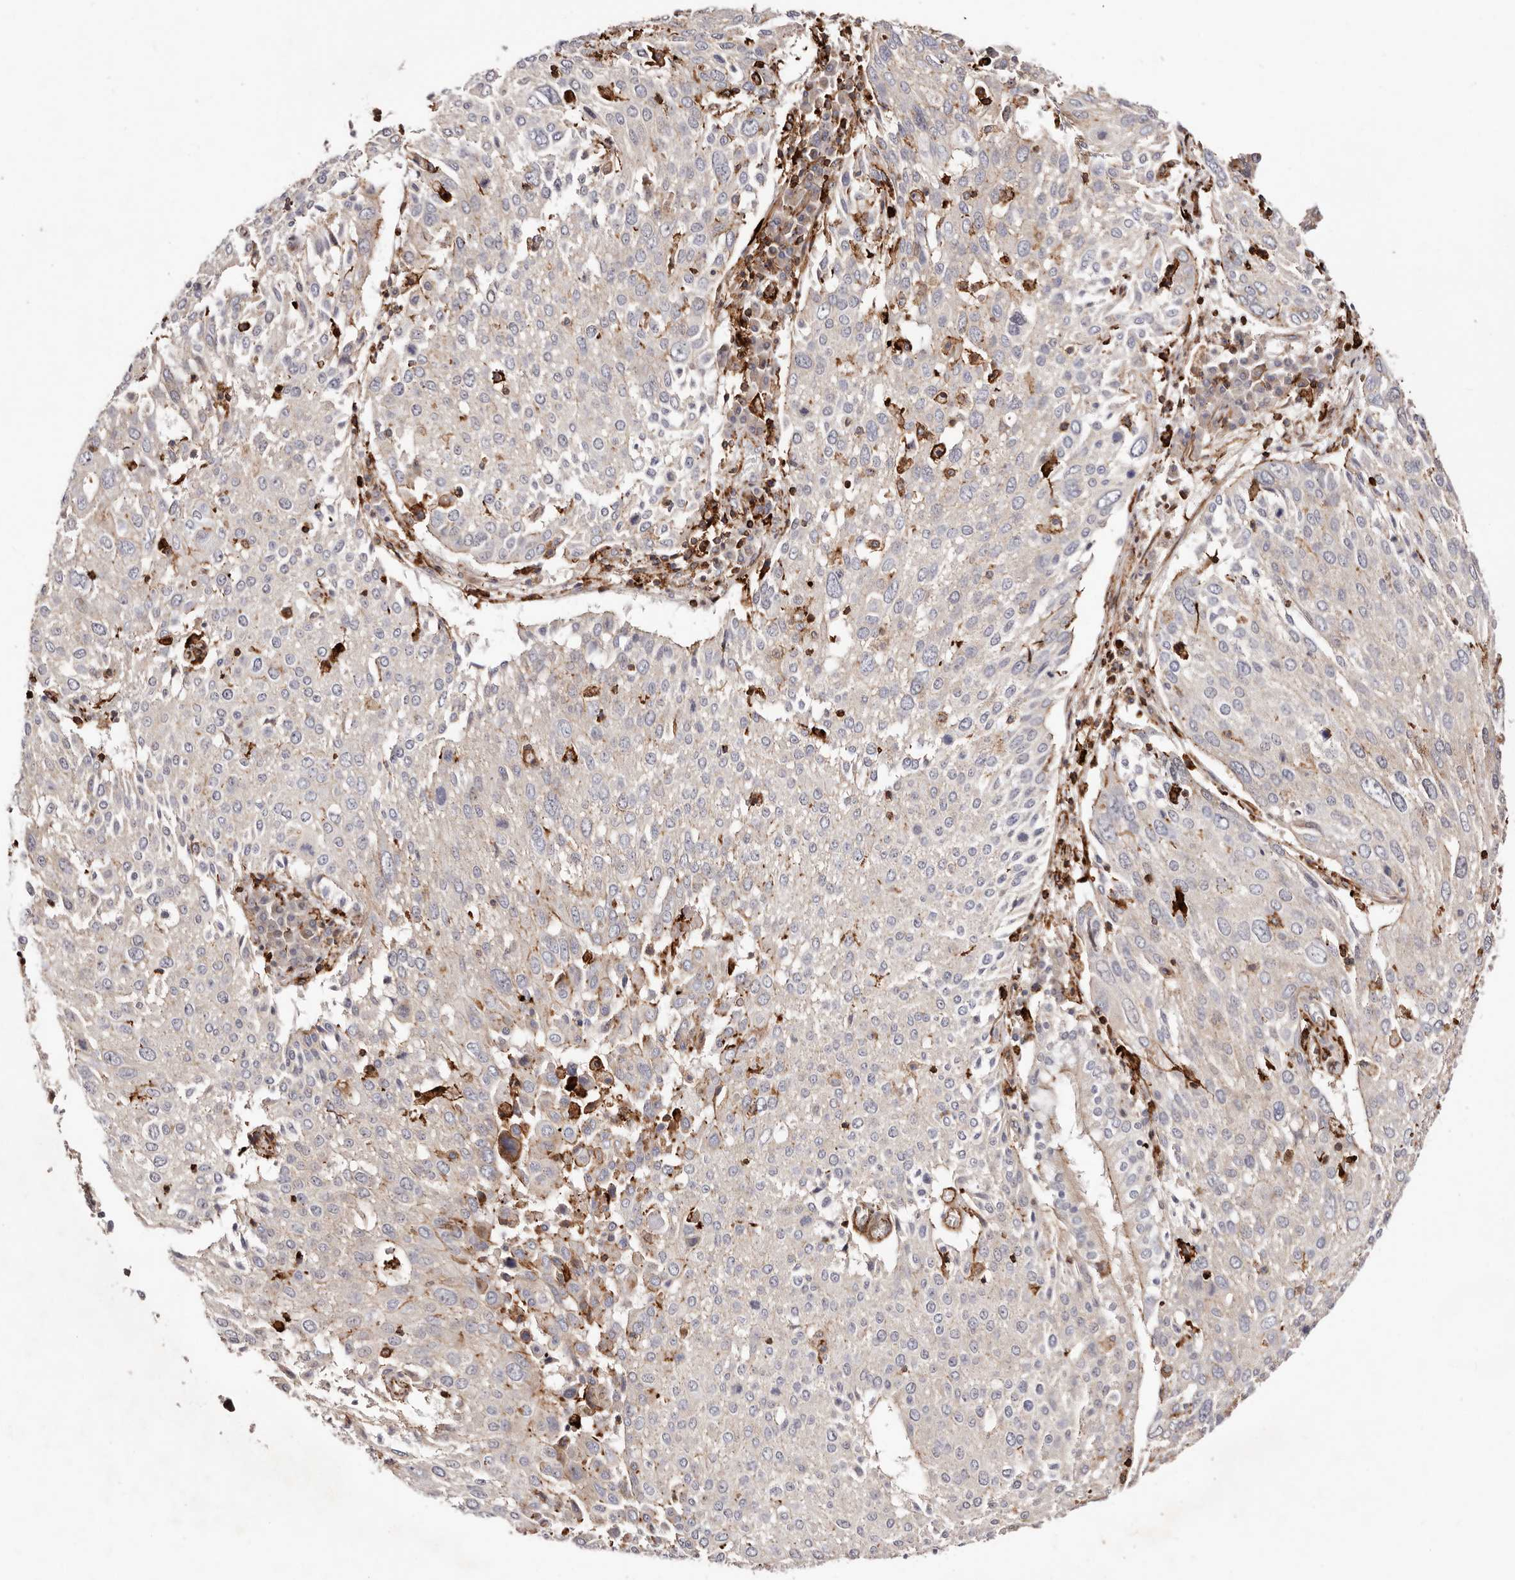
{"staining": {"intensity": "negative", "quantity": "none", "location": "none"}, "tissue": "lung cancer", "cell_type": "Tumor cells", "image_type": "cancer", "snomed": [{"axis": "morphology", "description": "Squamous cell carcinoma, NOS"}, {"axis": "topography", "description": "Lung"}], "caption": "This is an immunohistochemistry micrograph of lung cancer (squamous cell carcinoma). There is no expression in tumor cells.", "gene": "PTPN22", "patient": {"sex": "male", "age": 65}}